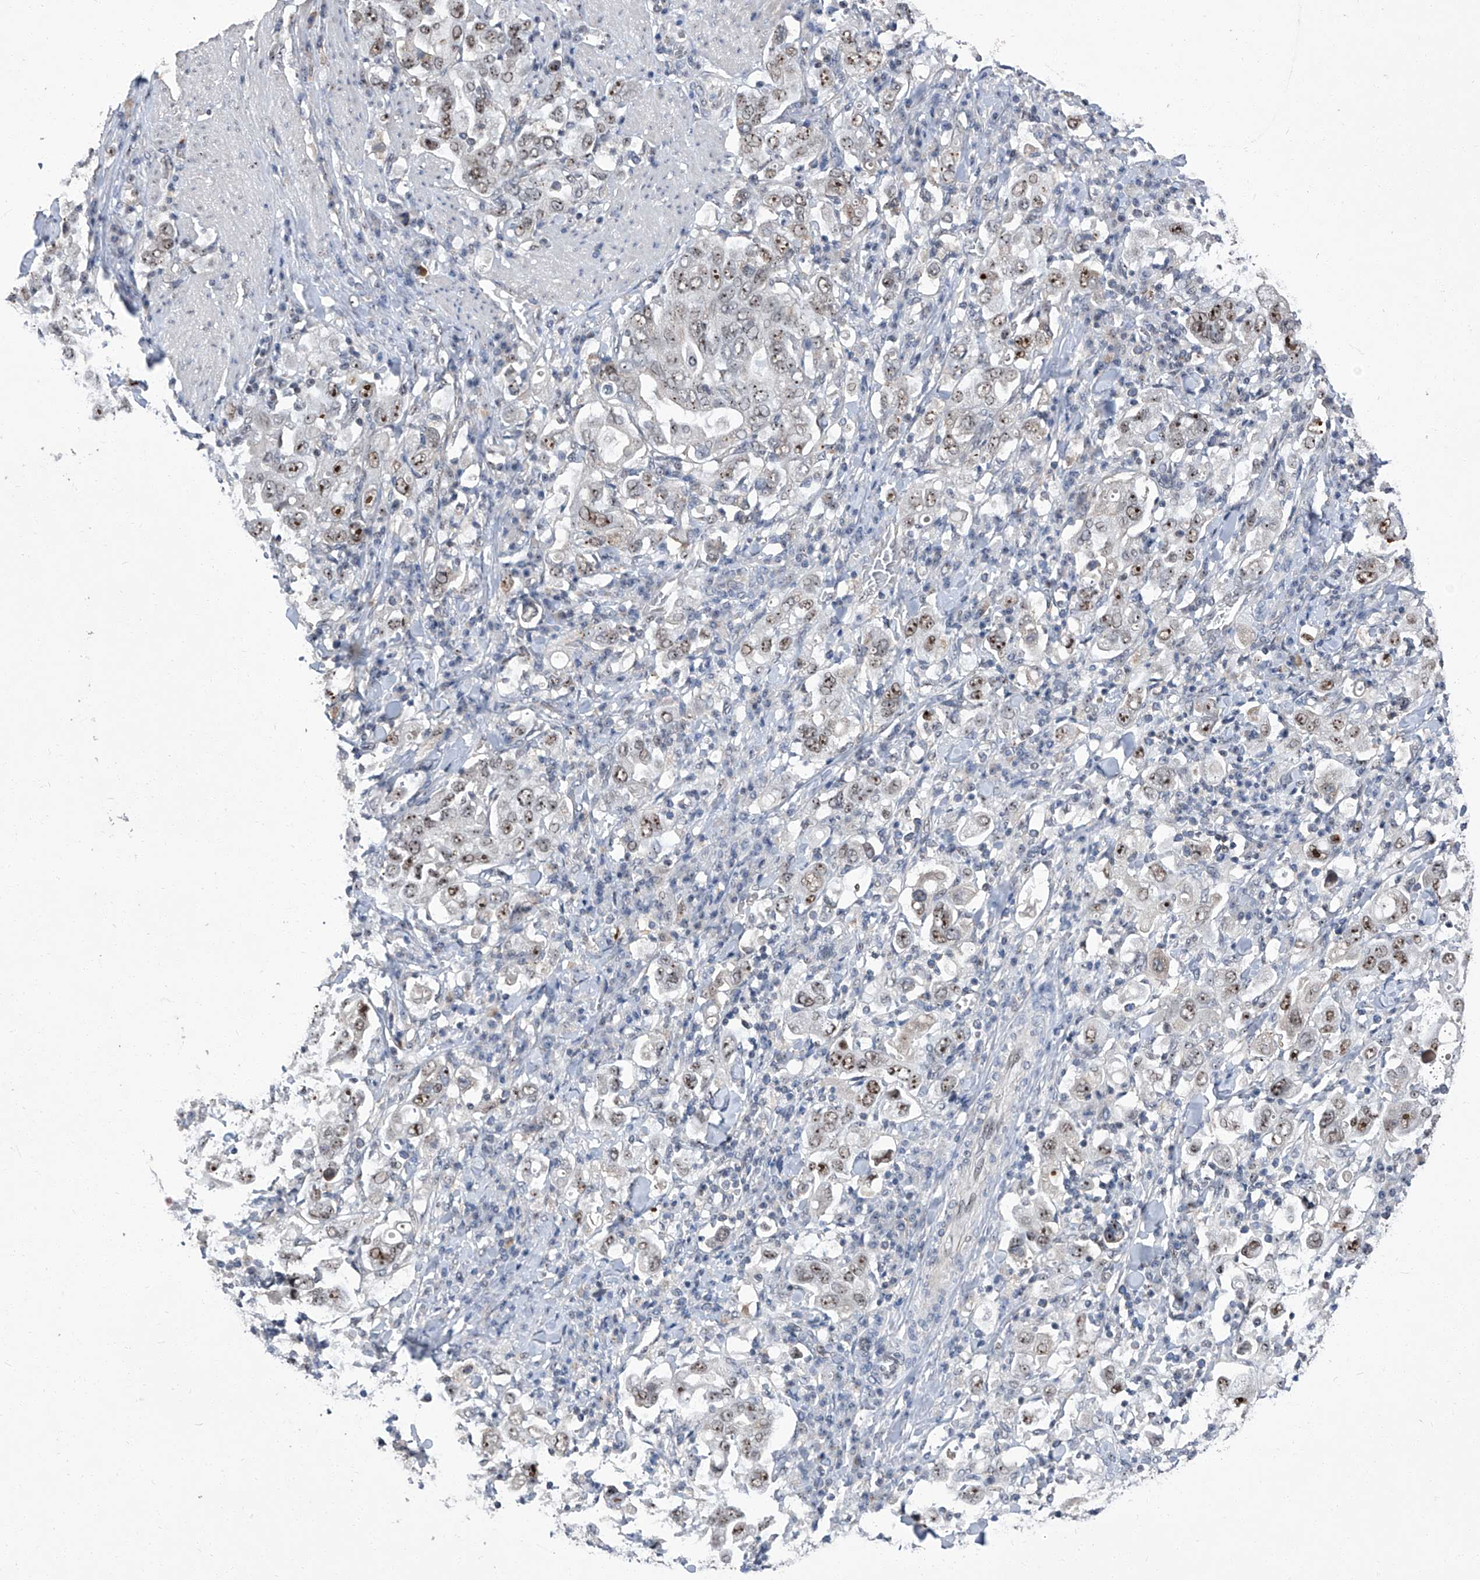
{"staining": {"intensity": "moderate", "quantity": ">75%", "location": "nuclear"}, "tissue": "stomach cancer", "cell_type": "Tumor cells", "image_type": "cancer", "snomed": [{"axis": "morphology", "description": "Adenocarcinoma, NOS"}, {"axis": "topography", "description": "Stomach, upper"}], "caption": "Protein positivity by IHC shows moderate nuclear positivity in about >75% of tumor cells in adenocarcinoma (stomach).", "gene": "CMTR1", "patient": {"sex": "male", "age": 62}}